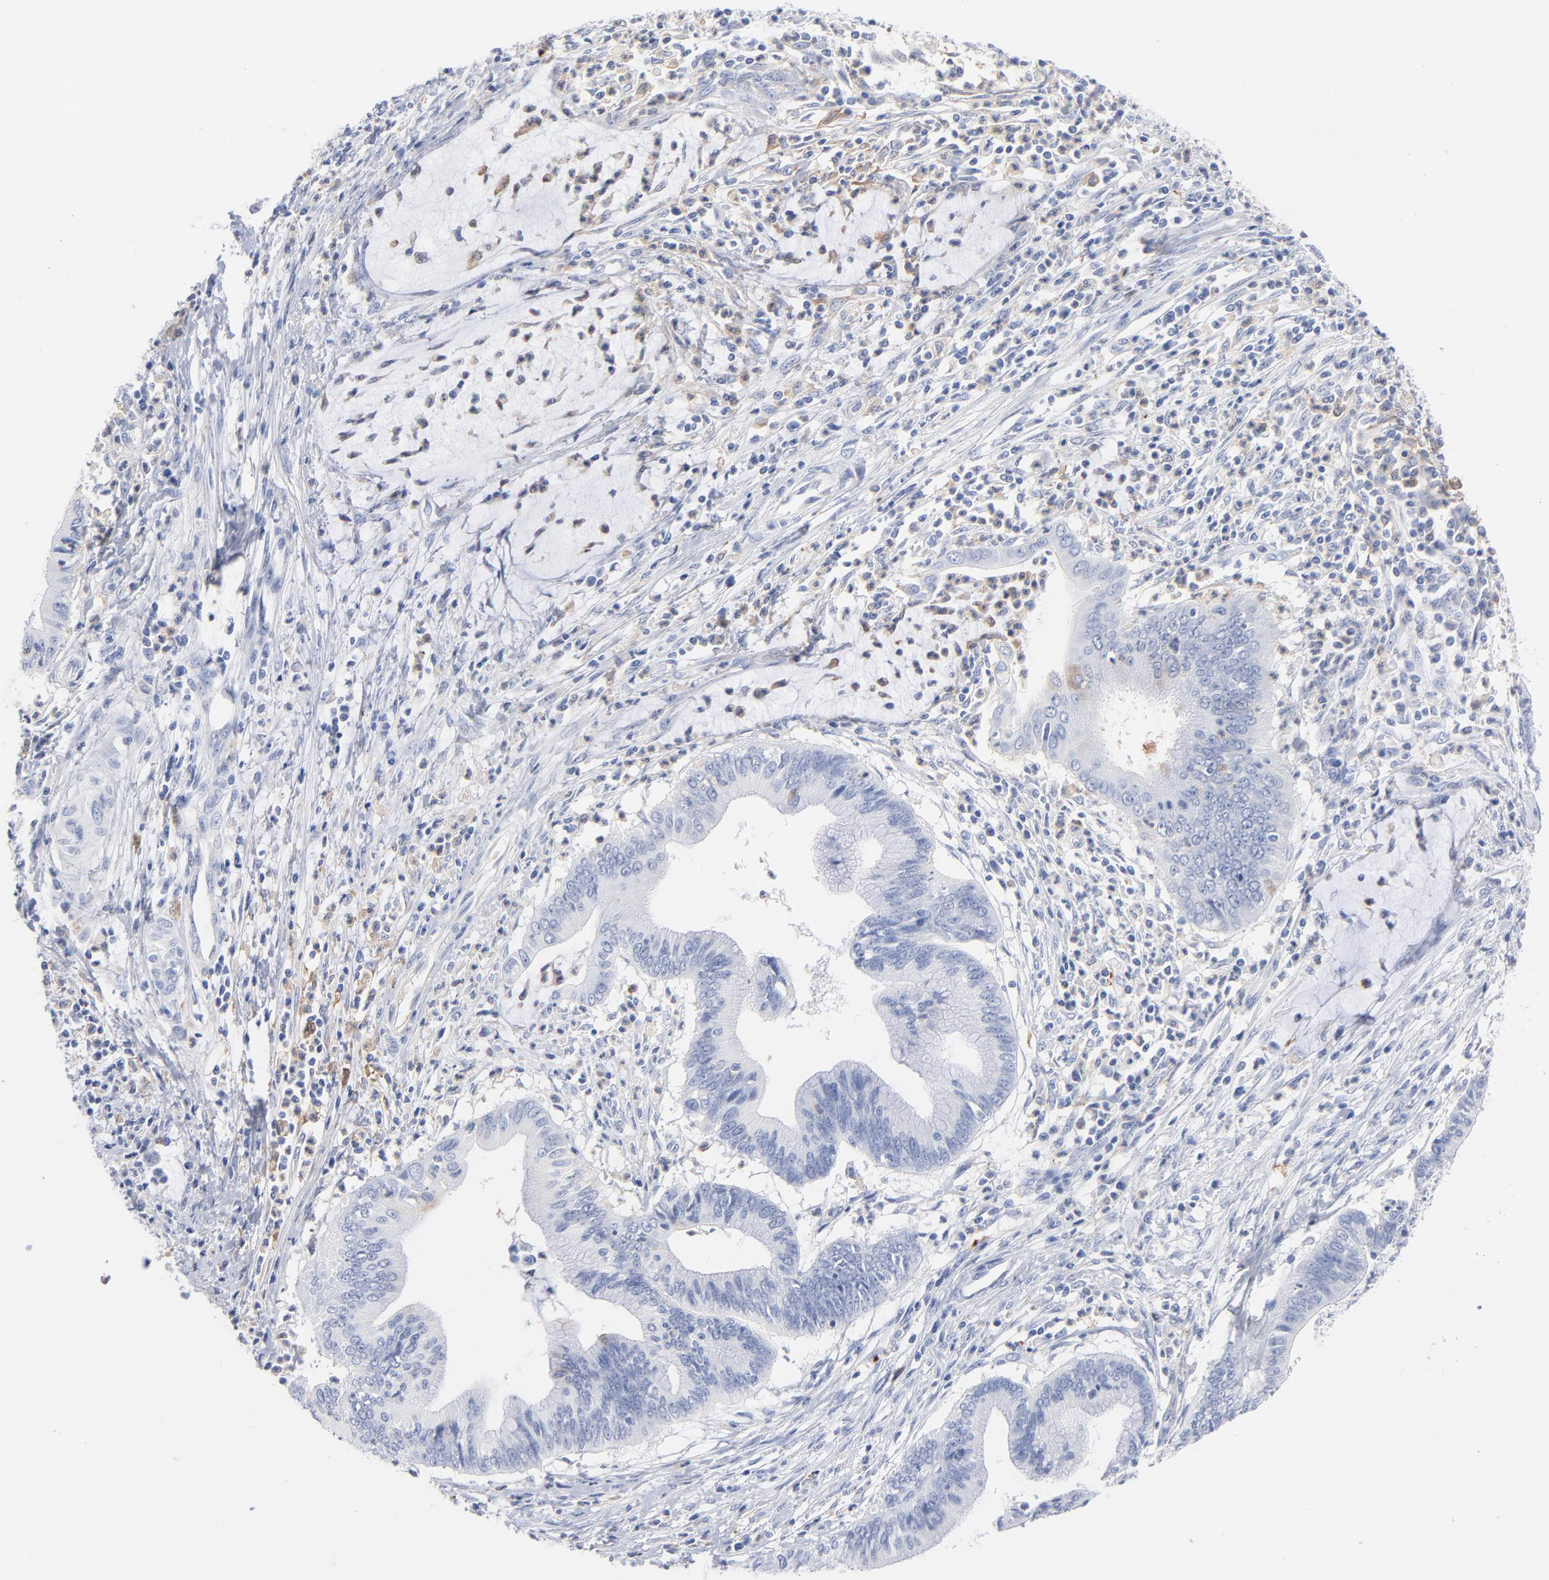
{"staining": {"intensity": "negative", "quantity": "none", "location": "none"}, "tissue": "cervical cancer", "cell_type": "Tumor cells", "image_type": "cancer", "snomed": [{"axis": "morphology", "description": "Adenocarcinoma, NOS"}, {"axis": "topography", "description": "Cervix"}], "caption": "Cervical cancer (adenocarcinoma) stained for a protein using IHC shows no positivity tumor cells.", "gene": "IFIT2", "patient": {"sex": "female", "age": 36}}